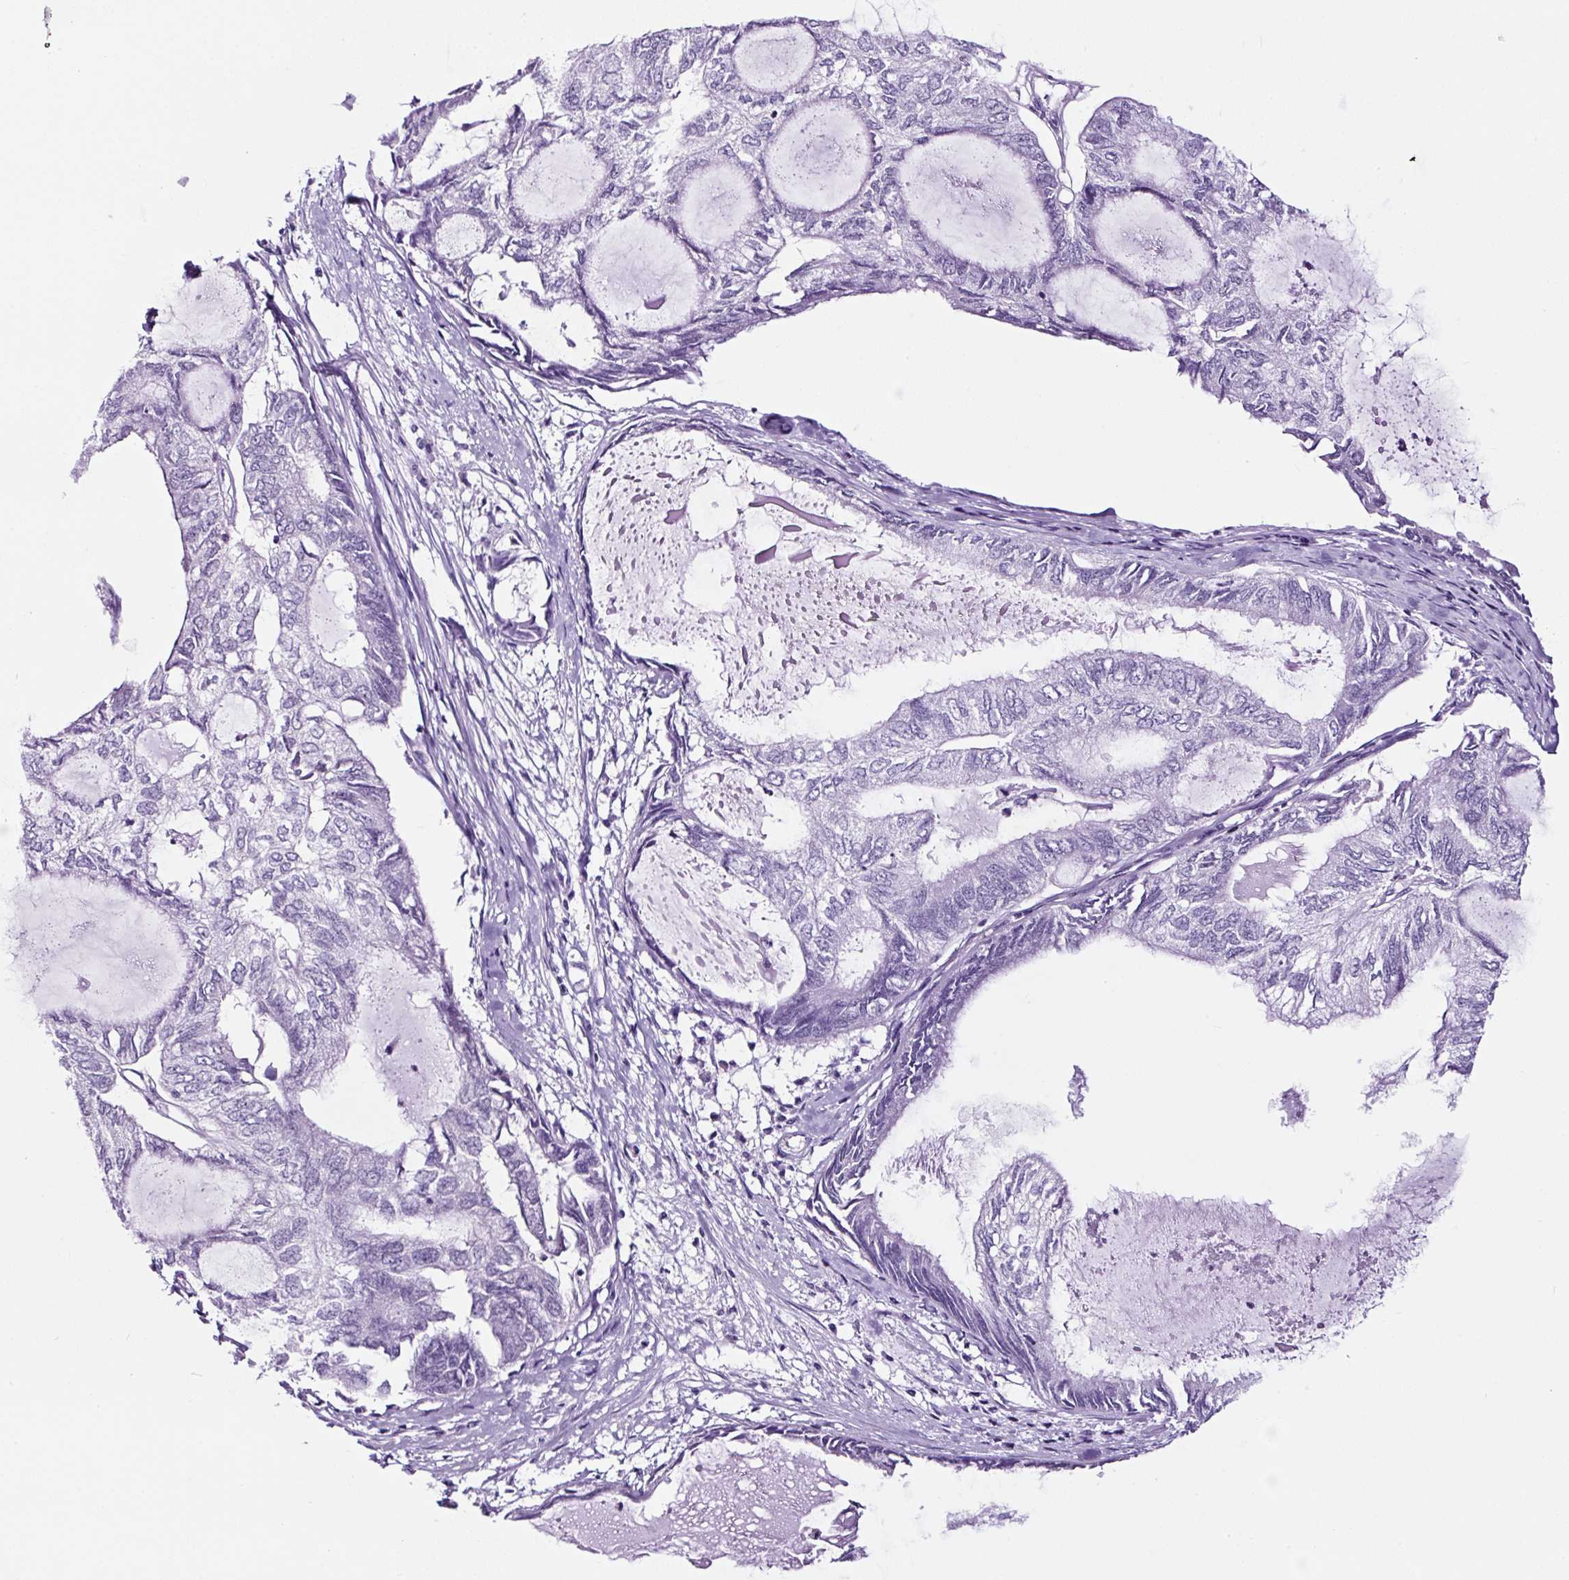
{"staining": {"intensity": "negative", "quantity": "none", "location": "none"}, "tissue": "endometrial cancer", "cell_type": "Tumor cells", "image_type": "cancer", "snomed": [{"axis": "morphology", "description": "Adenocarcinoma, NOS"}, {"axis": "topography", "description": "Endometrium"}], "caption": "Tumor cells are negative for brown protein staining in adenocarcinoma (endometrial). (DAB IHC with hematoxylin counter stain).", "gene": "TAFA3", "patient": {"sex": "female", "age": 80}}